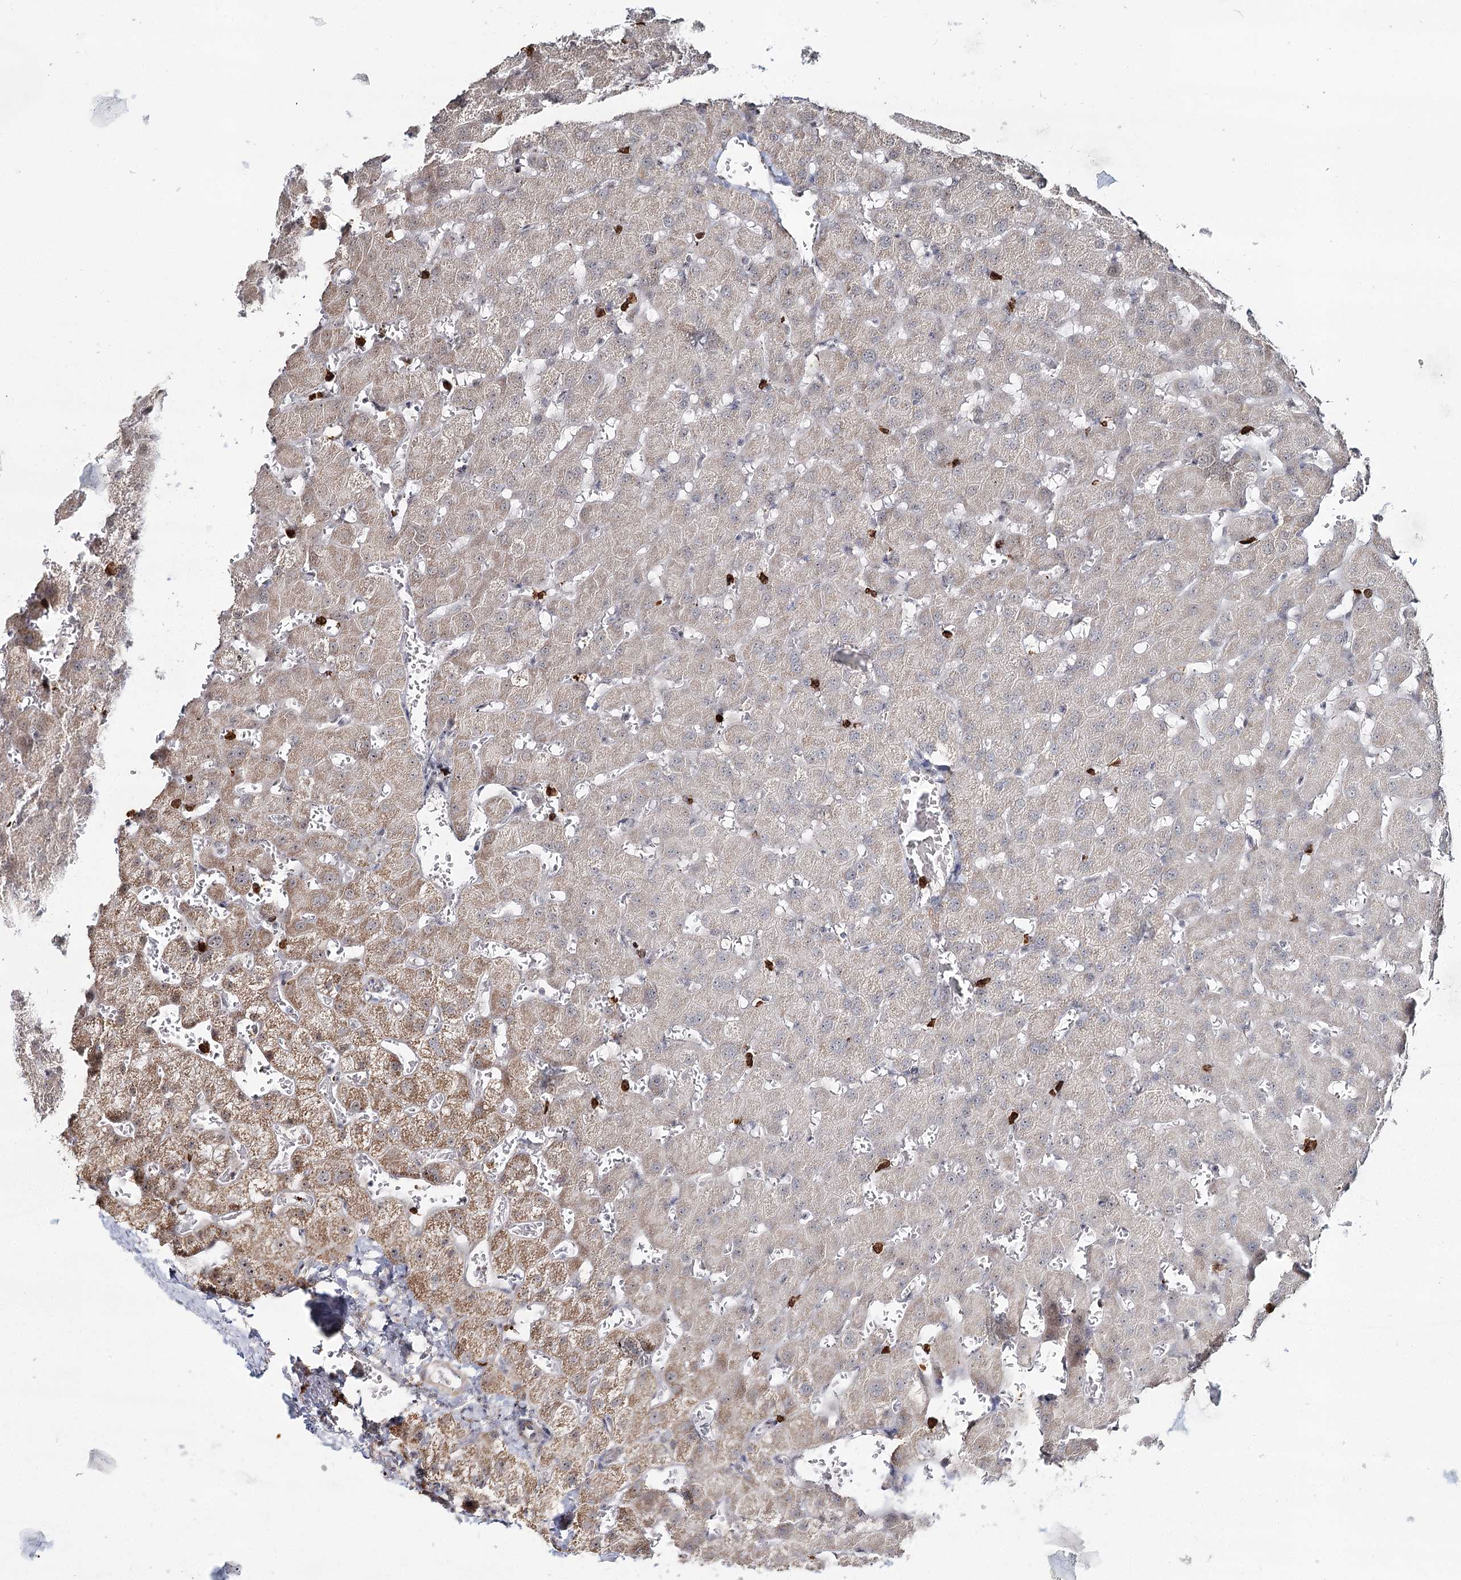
{"staining": {"intensity": "negative", "quantity": "none", "location": "none"}, "tissue": "liver", "cell_type": "Cholangiocytes", "image_type": "normal", "snomed": [{"axis": "morphology", "description": "Normal tissue, NOS"}, {"axis": "topography", "description": "Liver"}], "caption": "Liver was stained to show a protein in brown. There is no significant expression in cholangiocytes. Nuclei are stained in blue.", "gene": "ATAD1", "patient": {"sex": "female", "age": 63}}